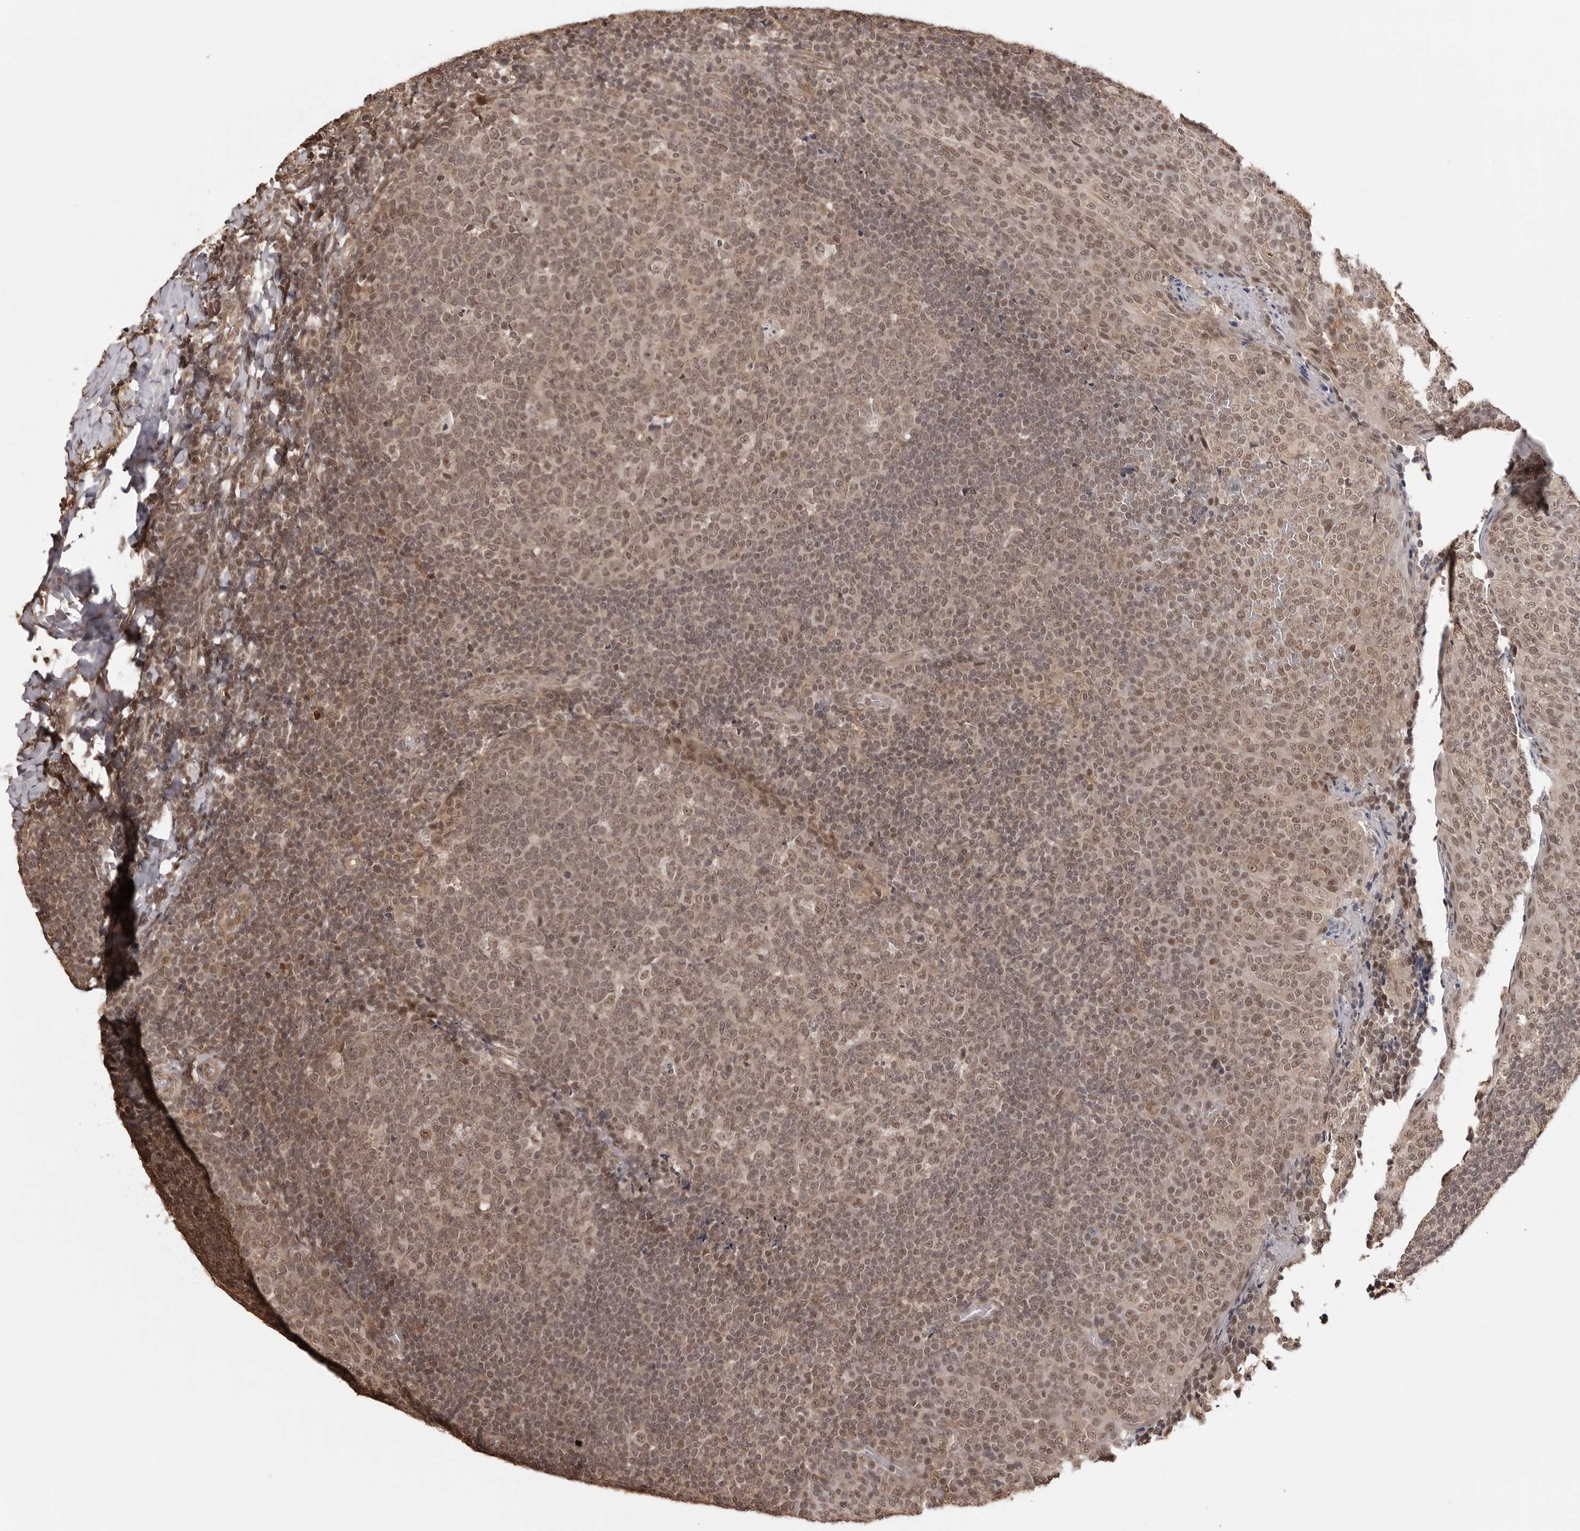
{"staining": {"intensity": "weak", "quantity": ">75%", "location": "nuclear"}, "tissue": "tonsil", "cell_type": "Germinal center cells", "image_type": "normal", "snomed": [{"axis": "morphology", "description": "Normal tissue, NOS"}, {"axis": "topography", "description": "Tonsil"}], "caption": "A brown stain labels weak nuclear positivity of a protein in germinal center cells of unremarkable tonsil.", "gene": "SDE2", "patient": {"sex": "female", "age": 19}}